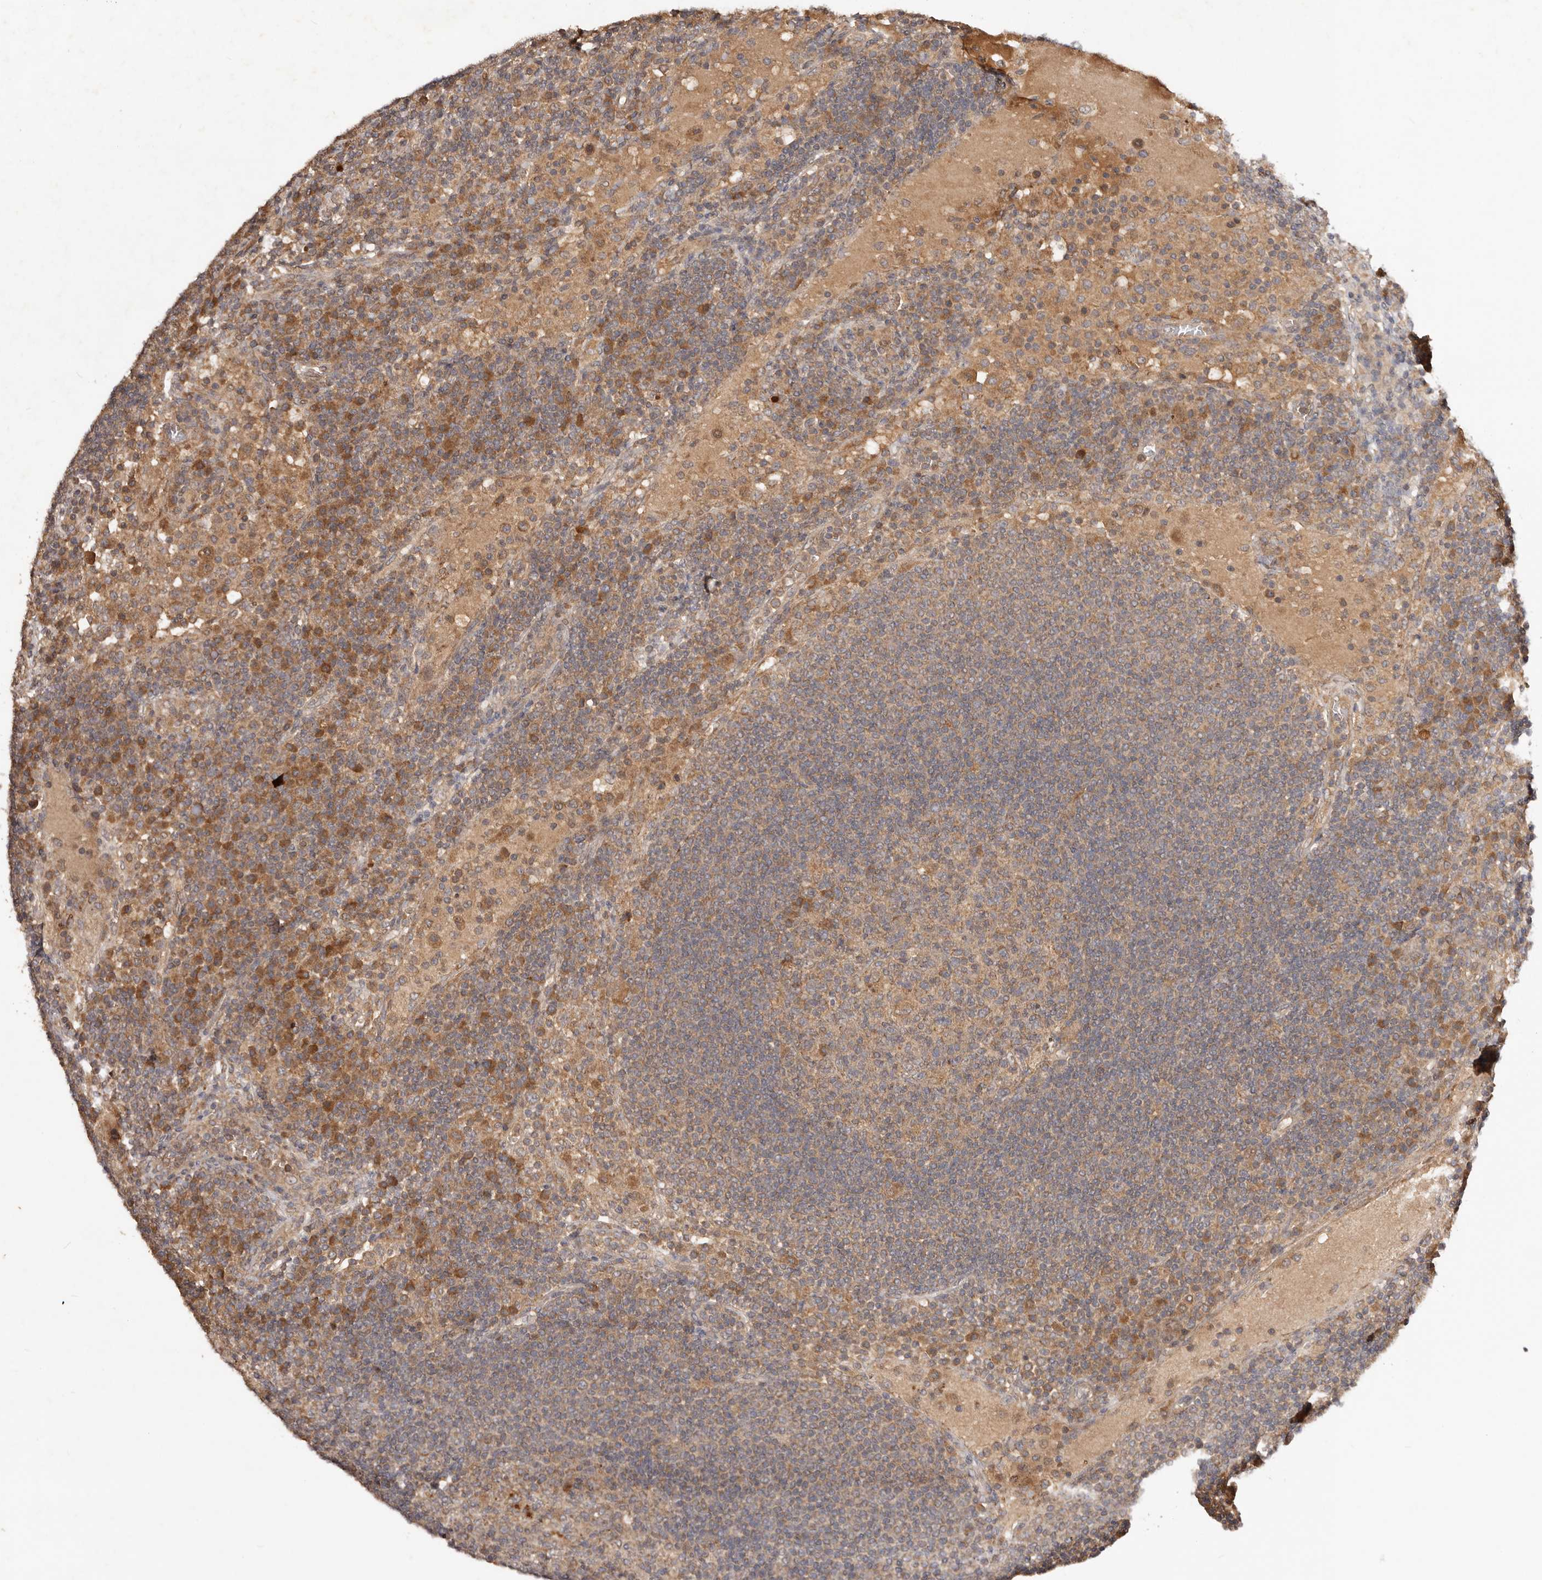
{"staining": {"intensity": "moderate", "quantity": "25%-75%", "location": "cytoplasmic/membranous"}, "tissue": "lymph node", "cell_type": "Germinal center cells", "image_type": "normal", "snomed": [{"axis": "morphology", "description": "Normal tissue, NOS"}, {"axis": "topography", "description": "Lymph node"}], "caption": "Protein analysis of unremarkable lymph node displays moderate cytoplasmic/membranous staining in about 25%-75% of germinal center cells. Nuclei are stained in blue.", "gene": "PKIB", "patient": {"sex": "female", "age": 53}}